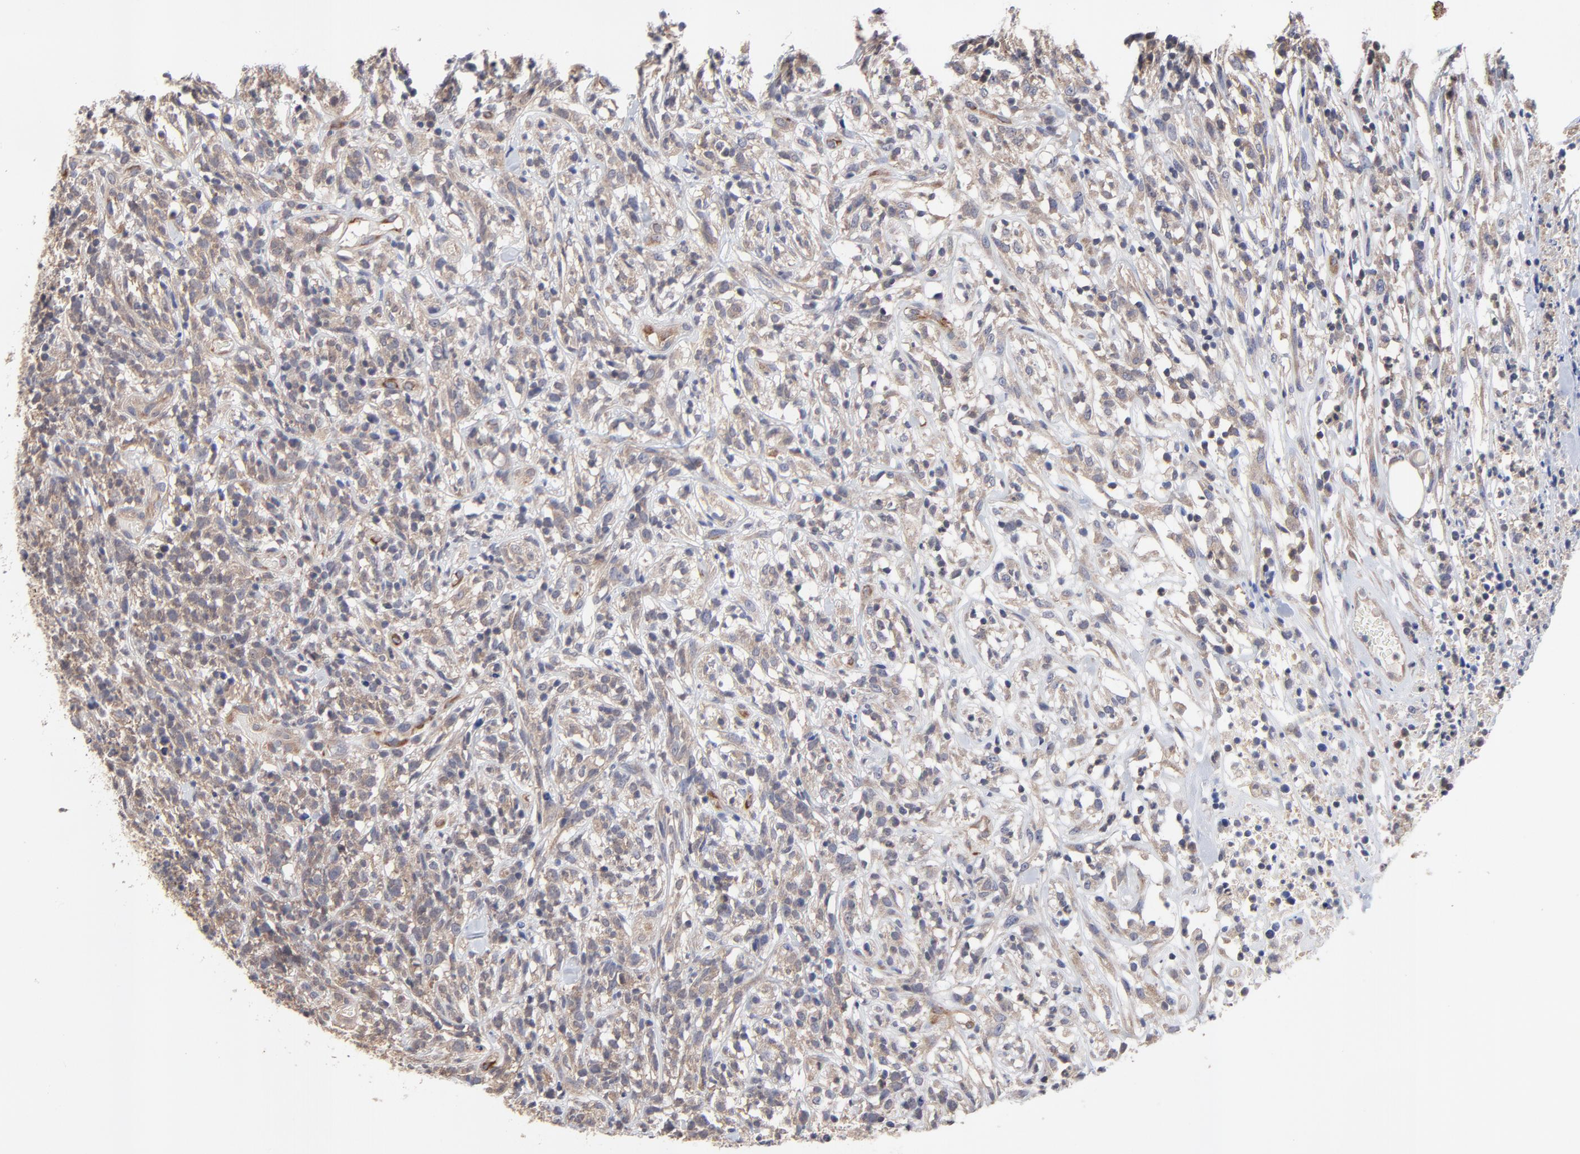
{"staining": {"intensity": "weak", "quantity": "<25%", "location": "cytoplasmic/membranous"}, "tissue": "lymphoma", "cell_type": "Tumor cells", "image_type": "cancer", "snomed": [{"axis": "morphology", "description": "Malignant lymphoma, non-Hodgkin's type, High grade"}, {"axis": "topography", "description": "Lymph node"}], "caption": "This is an immunohistochemistry (IHC) photomicrograph of lymphoma. There is no positivity in tumor cells.", "gene": "PCMT1", "patient": {"sex": "female", "age": 73}}